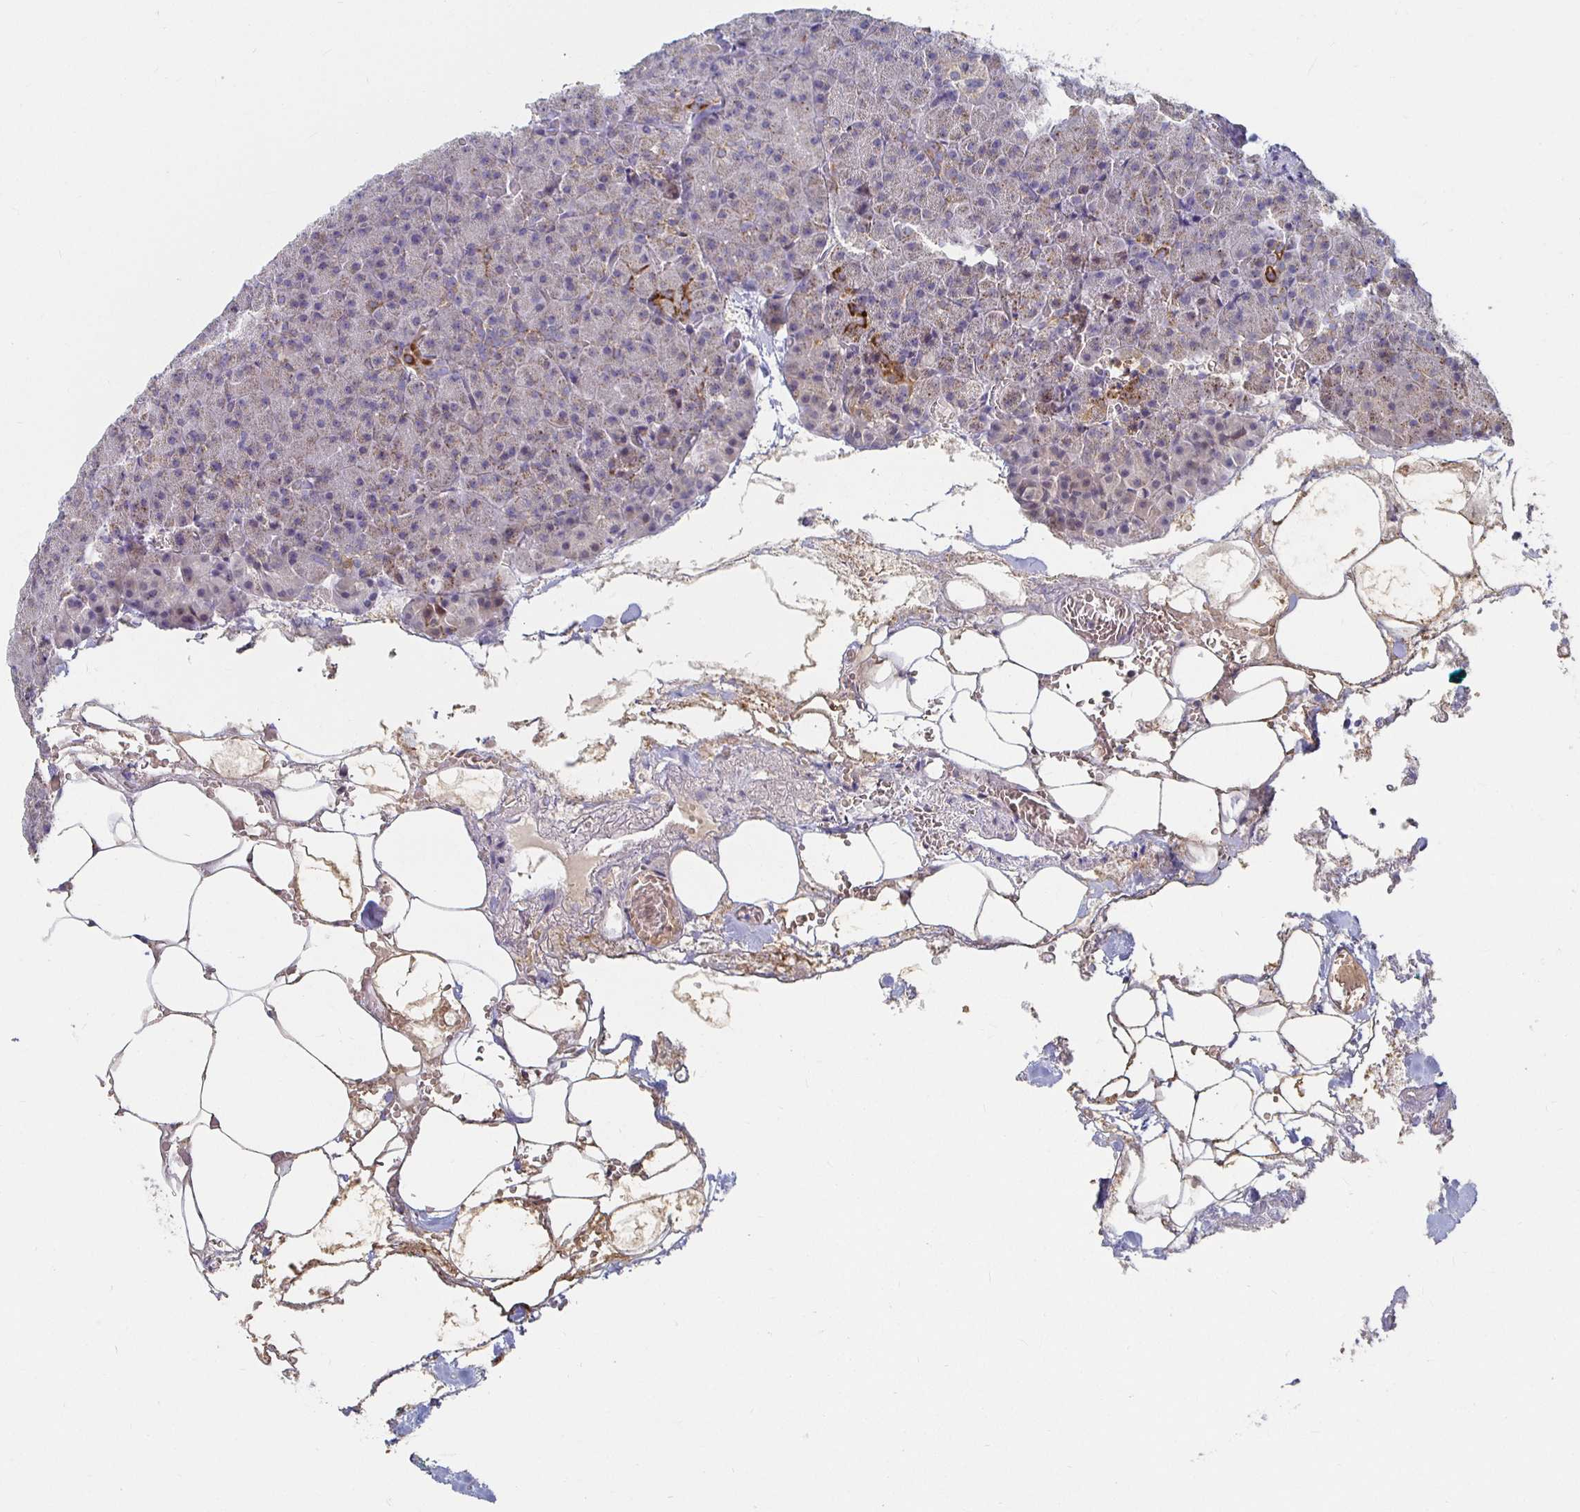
{"staining": {"intensity": "strong", "quantity": "<25%", "location": "cytoplasmic/membranous"}, "tissue": "pancreas", "cell_type": "Exocrine glandular cells", "image_type": "normal", "snomed": [{"axis": "morphology", "description": "Normal tissue, NOS"}, {"axis": "topography", "description": "Pancreas"}], "caption": "An IHC photomicrograph of unremarkable tissue is shown. Protein staining in brown labels strong cytoplasmic/membranous positivity in pancreas within exocrine glandular cells. (DAB = brown stain, brightfield microscopy at high magnification).", "gene": "RNF144B", "patient": {"sex": "female", "age": 74}}